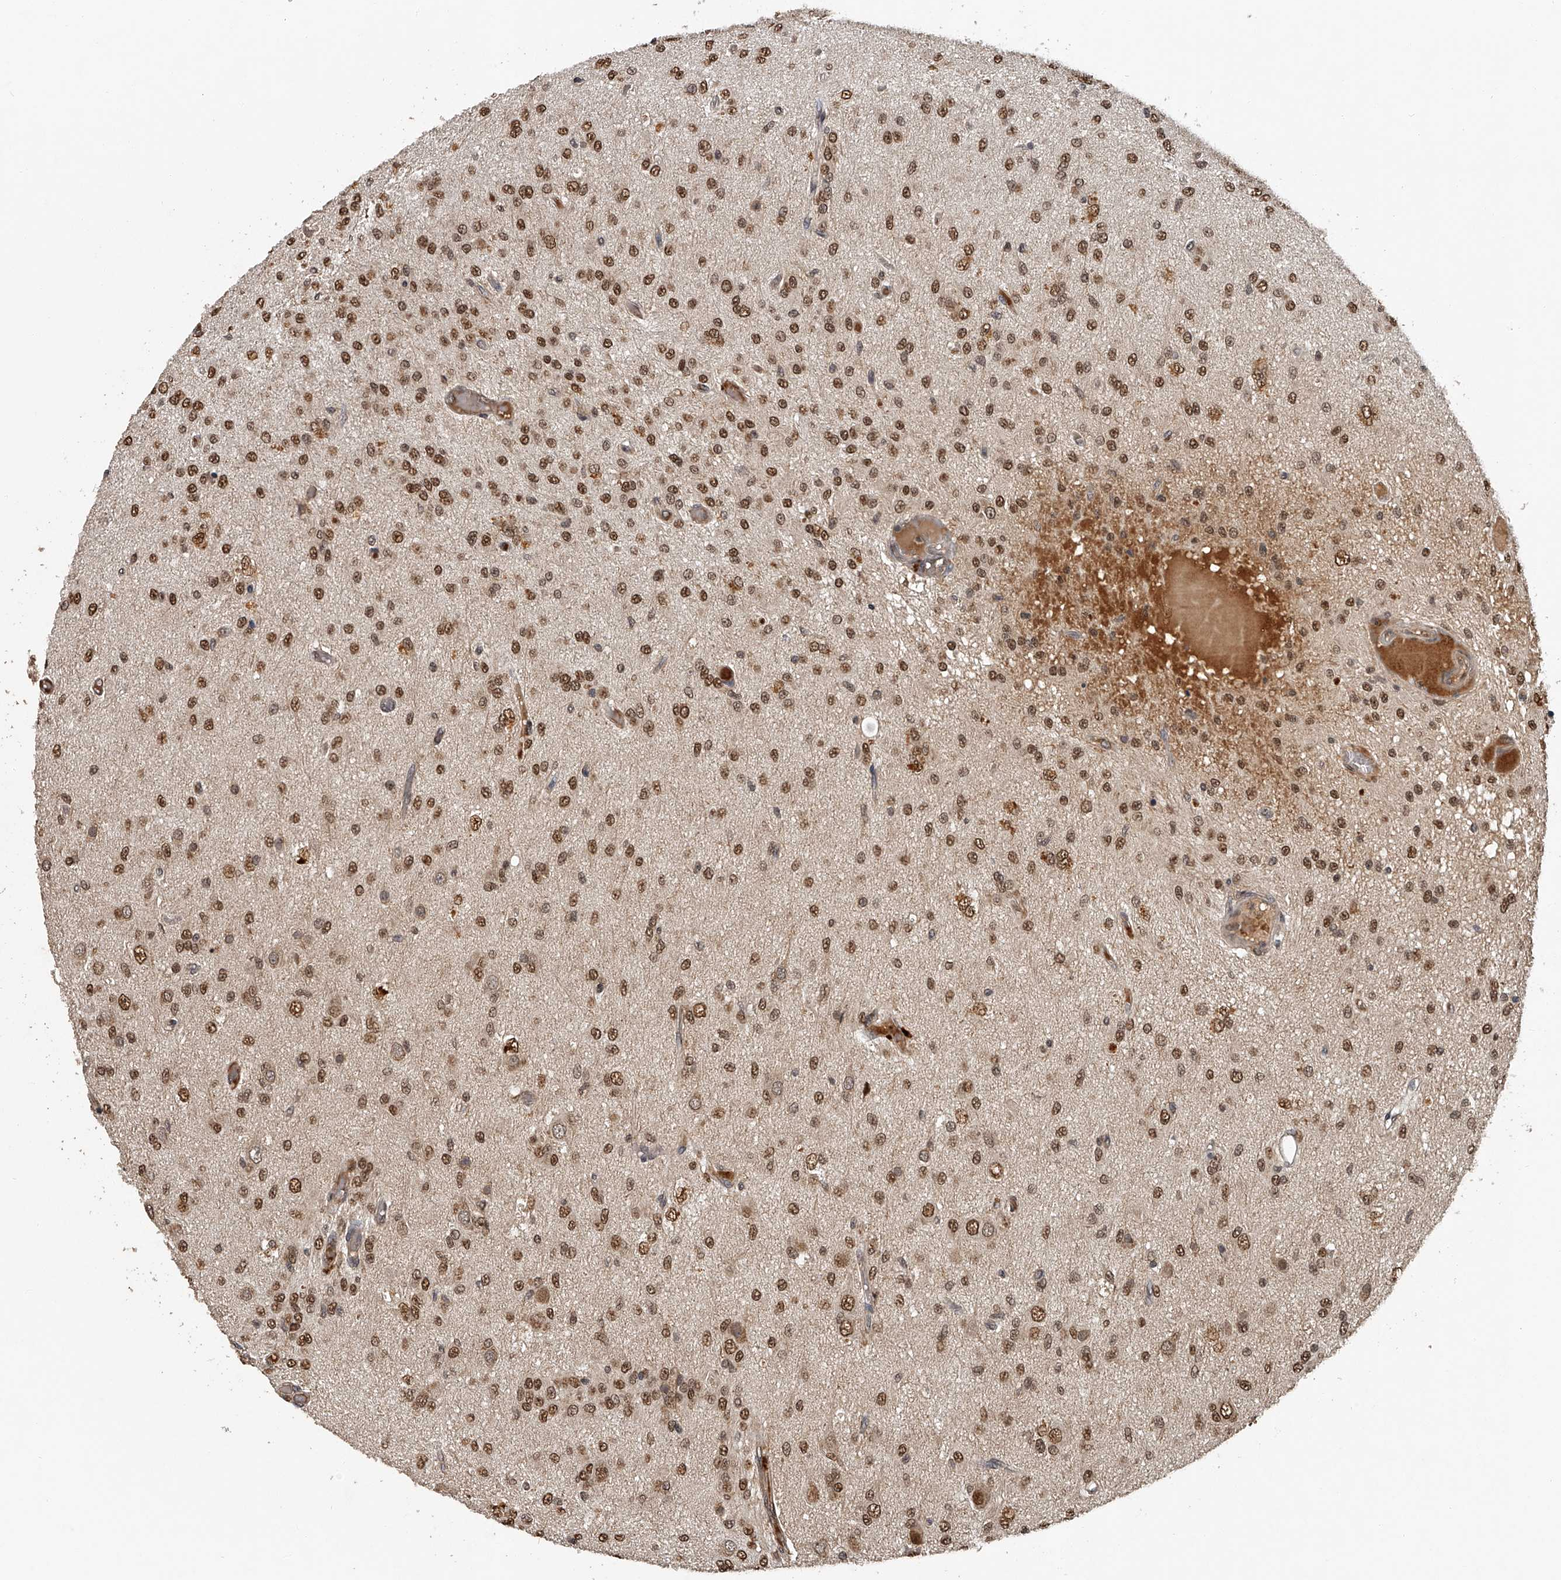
{"staining": {"intensity": "moderate", "quantity": ">75%", "location": "nuclear"}, "tissue": "glioma", "cell_type": "Tumor cells", "image_type": "cancer", "snomed": [{"axis": "morphology", "description": "Glioma, malignant, High grade"}, {"axis": "topography", "description": "Brain"}], "caption": "There is medium levels of moderate nuclear expression in tumor cells of malignant glioma (high-grade), as demonstrated by immunohistochemical staining (brown color).", "gene": "PLEKHG1", "patient": {"sex": "female", "age": 59}}